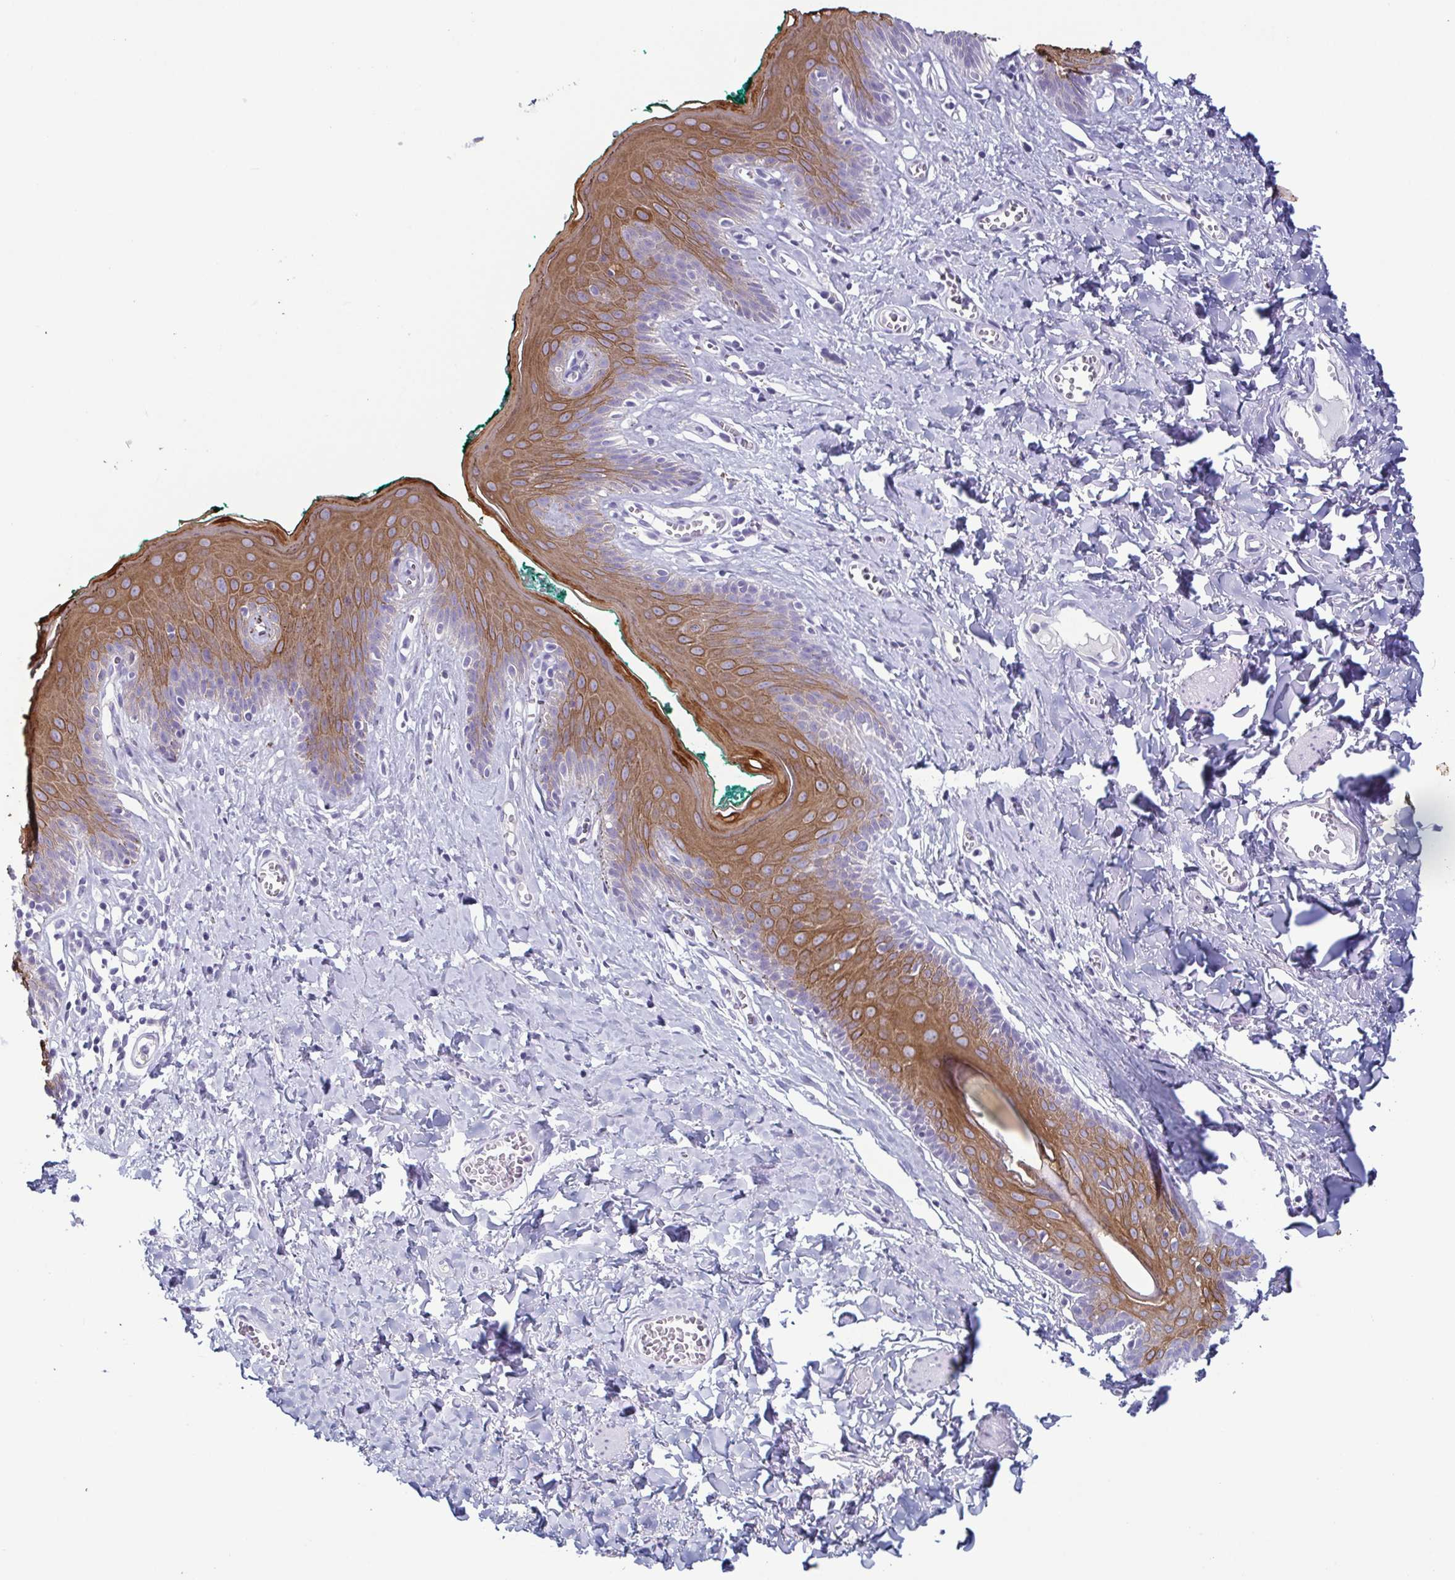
{"staining": {"intensity": "moderate", "quantity": "25%-75%", "location": "cytoplasmic/membranous"}, "tissue": "skin", "cell_type": "Epidermal cells", "image_type": "normal", "snomed": [{"axis": "morphology", "description": "Normal tissue, NOS"}, {"axis": "topography", "description": "Vulva"}, {"axis": "topography", "description": "Peripheral nerve tissue"}], "caption": "Moderate cytoplasmic/membranous staining is seen in approximately 25%-75% of epidermal cells in unremarkable skin.", "gene": "KRT10", "patient": {"sex": "female", "age": 66}}